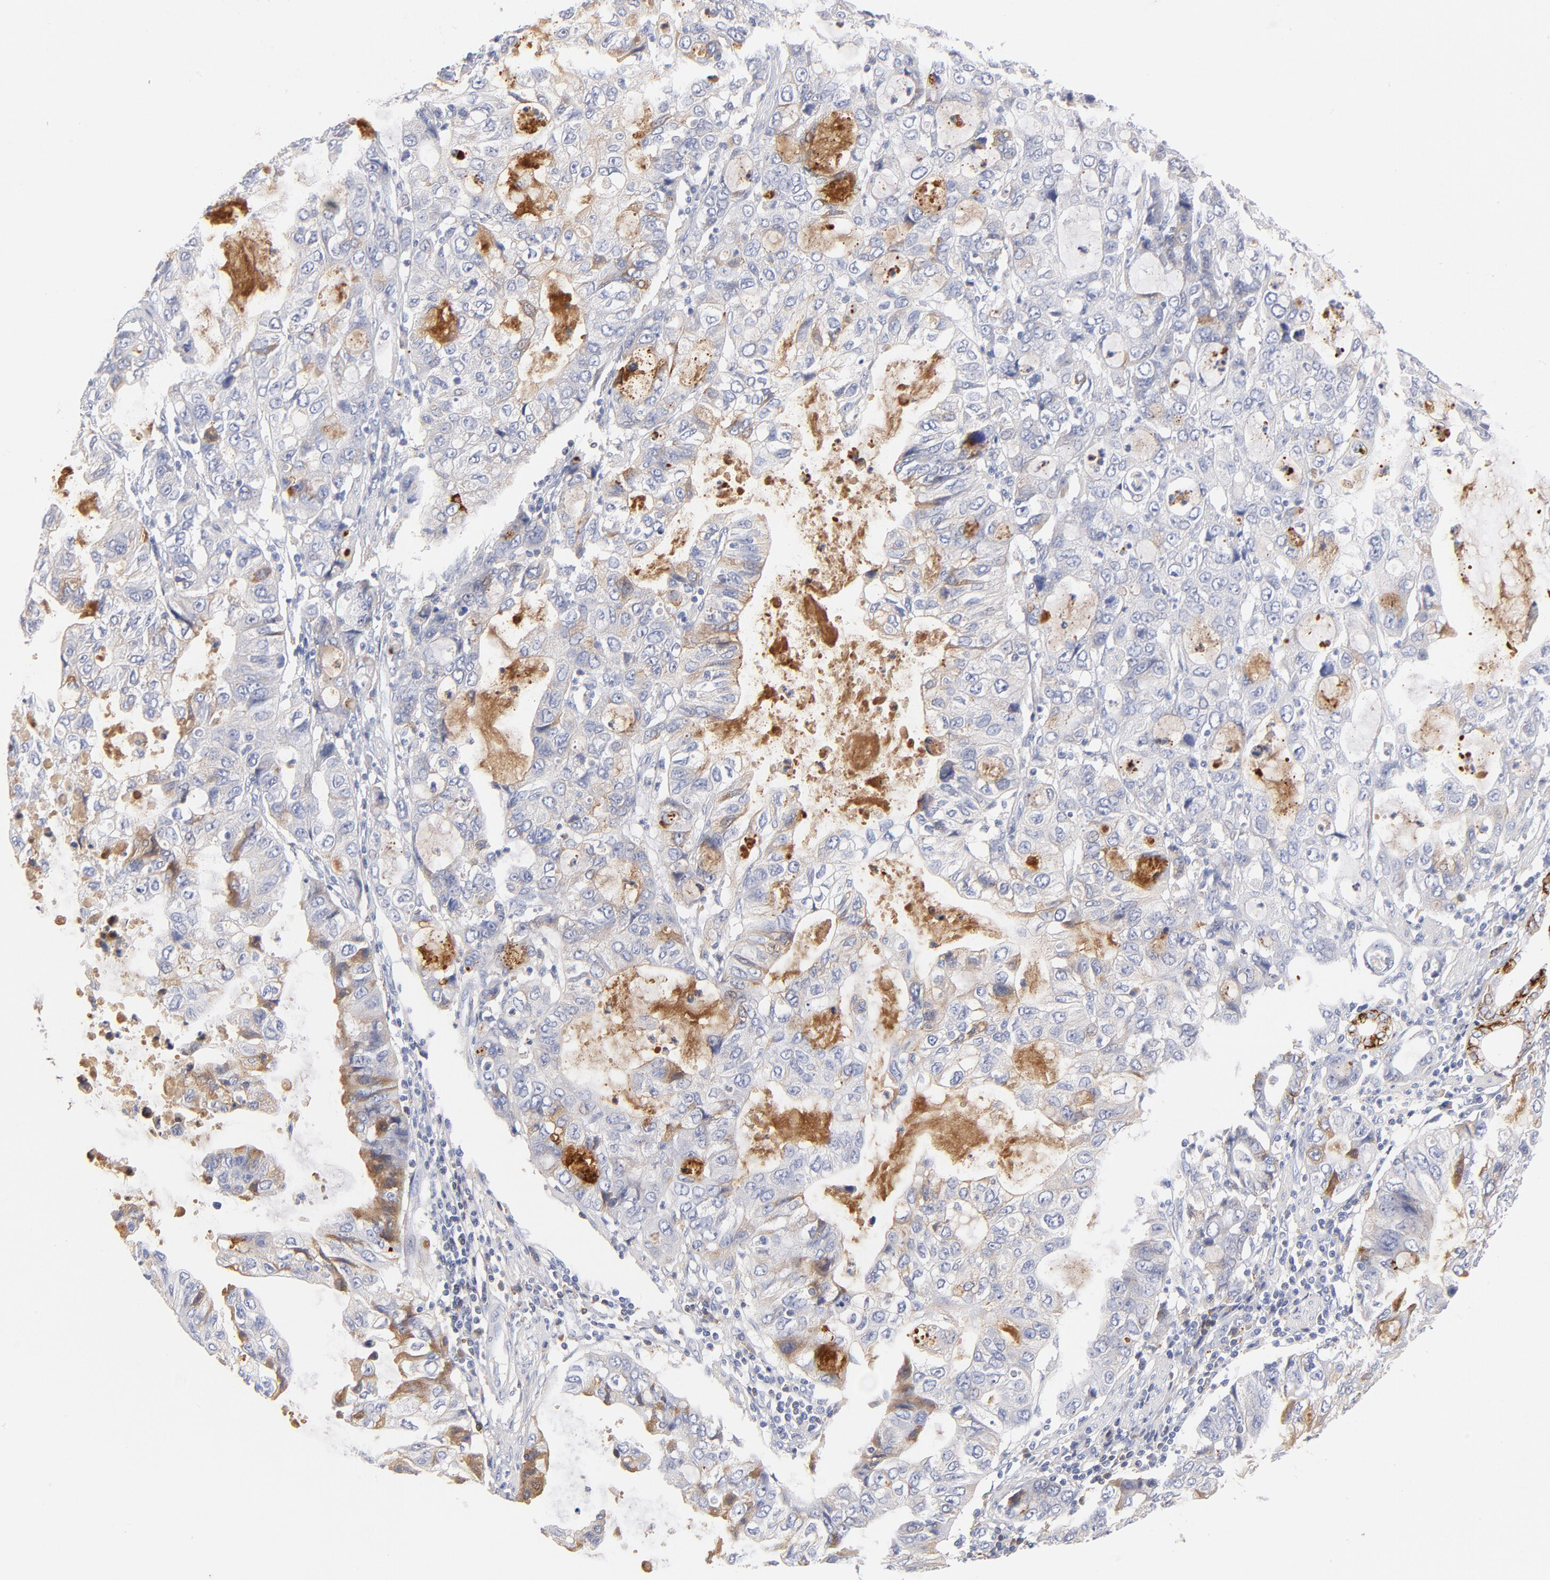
{"staining": {"intensity": "negative", "quantity": "none", "location": "none"}, "tissue": "stomach cancer", "cell_type": "Tumor cells", "image_type": "cancer", "snomed": [{"axis": "morphology", "description": "Adenocarcinoma, NOS"}, {"axis": "topography", "description": "Stomach, upper"}], "caption": "Stomach adenocarcinoma was stained to show a protein in brown. There is no significant positivity in tumor cells.", "gene": "C3", "patient": {"sex": "female", "age": 52}}